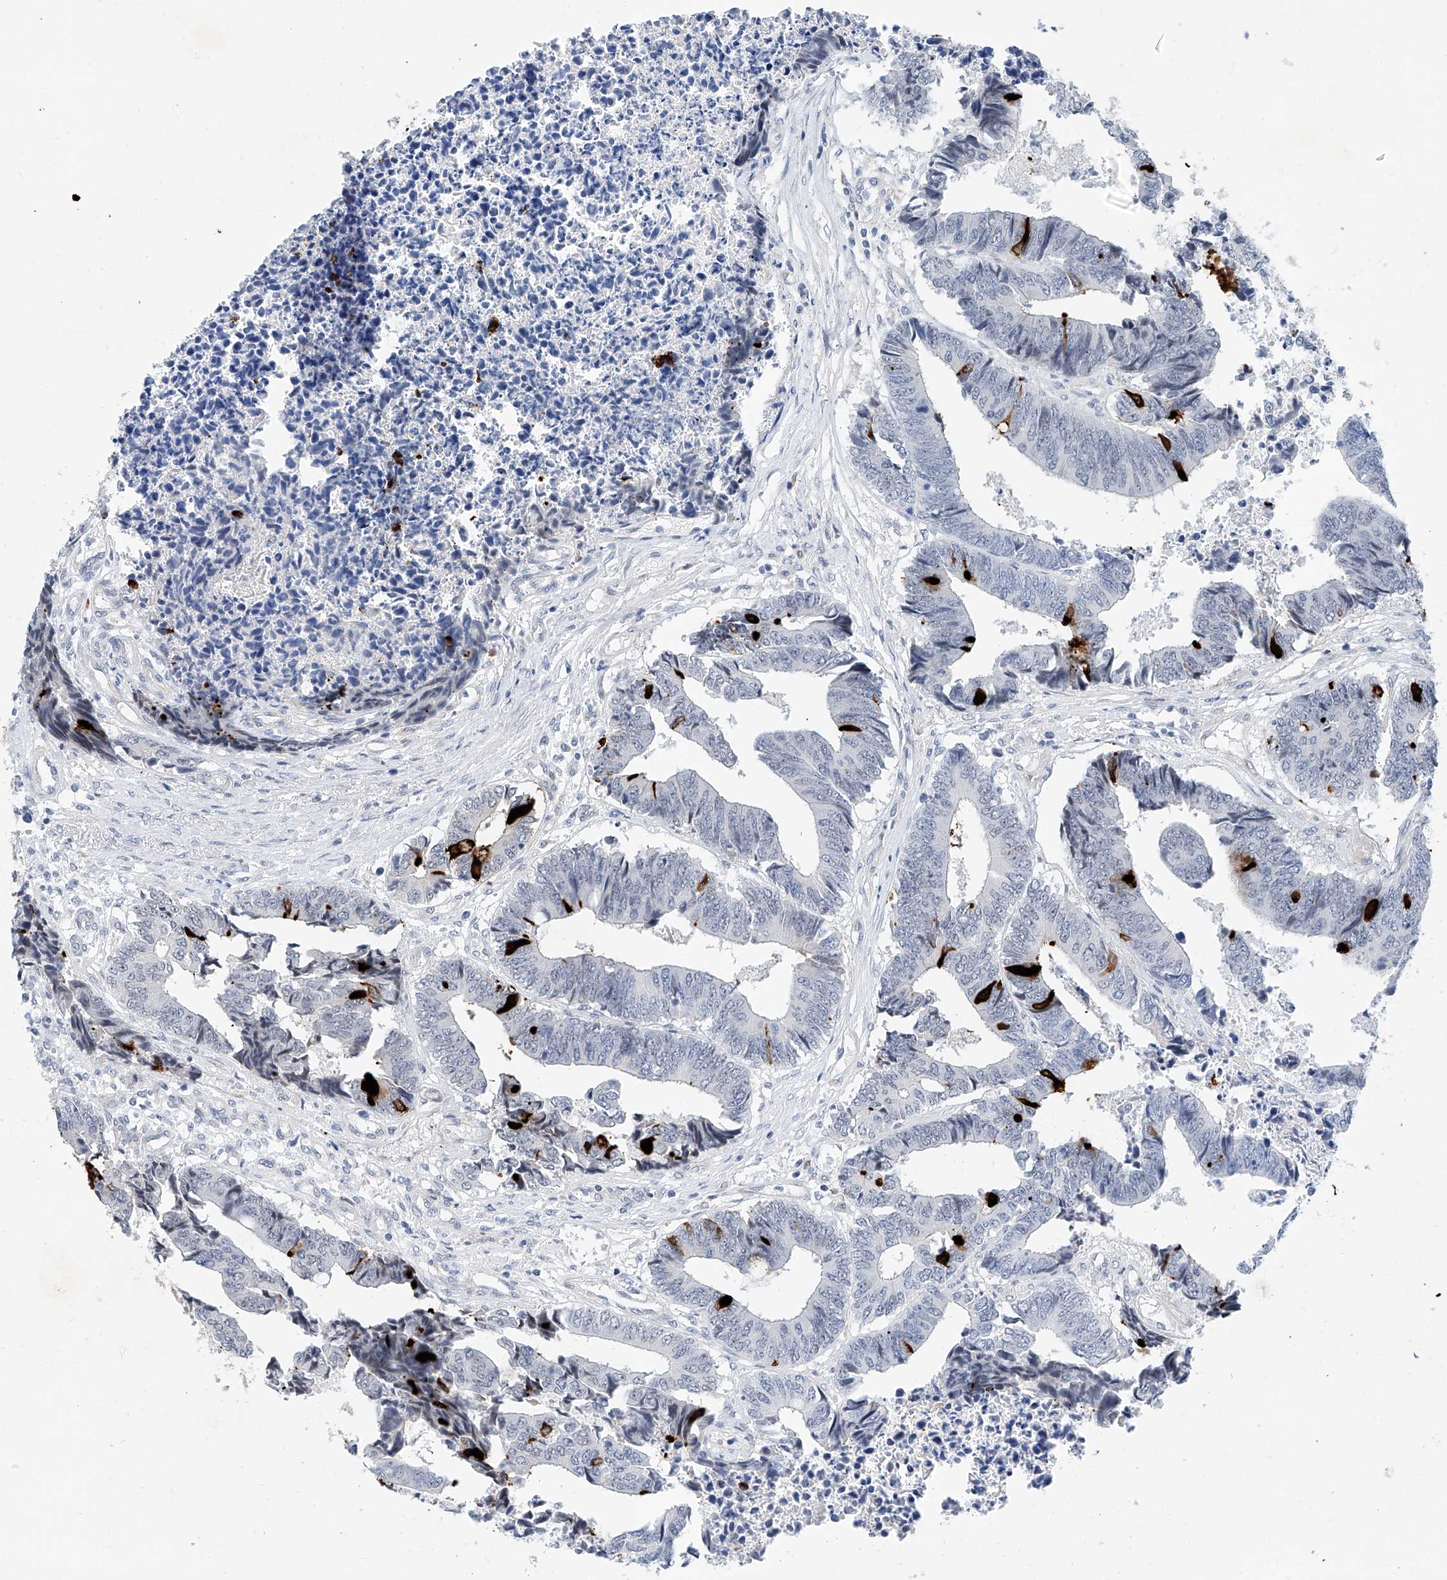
{"staining": {"intensity": "negative", "quantity": "none", "location": "none"}, "tissue": "colorectal cancer", "cell_type": "Tumor cells", "image_type": "cancer", "snomed": [{"axis": "morphology", "description": "Adenocarcinoma, NOS"}, {"axis": "topography", "description": "Rectum"}], "caption": "IHC image of neoplastic tissue: human colorectal cancer stained with DAB reveals no significant protein positivity in tumor cells.", "gene": "BPTF", "patient": {"sex": "male", "age": 84}}